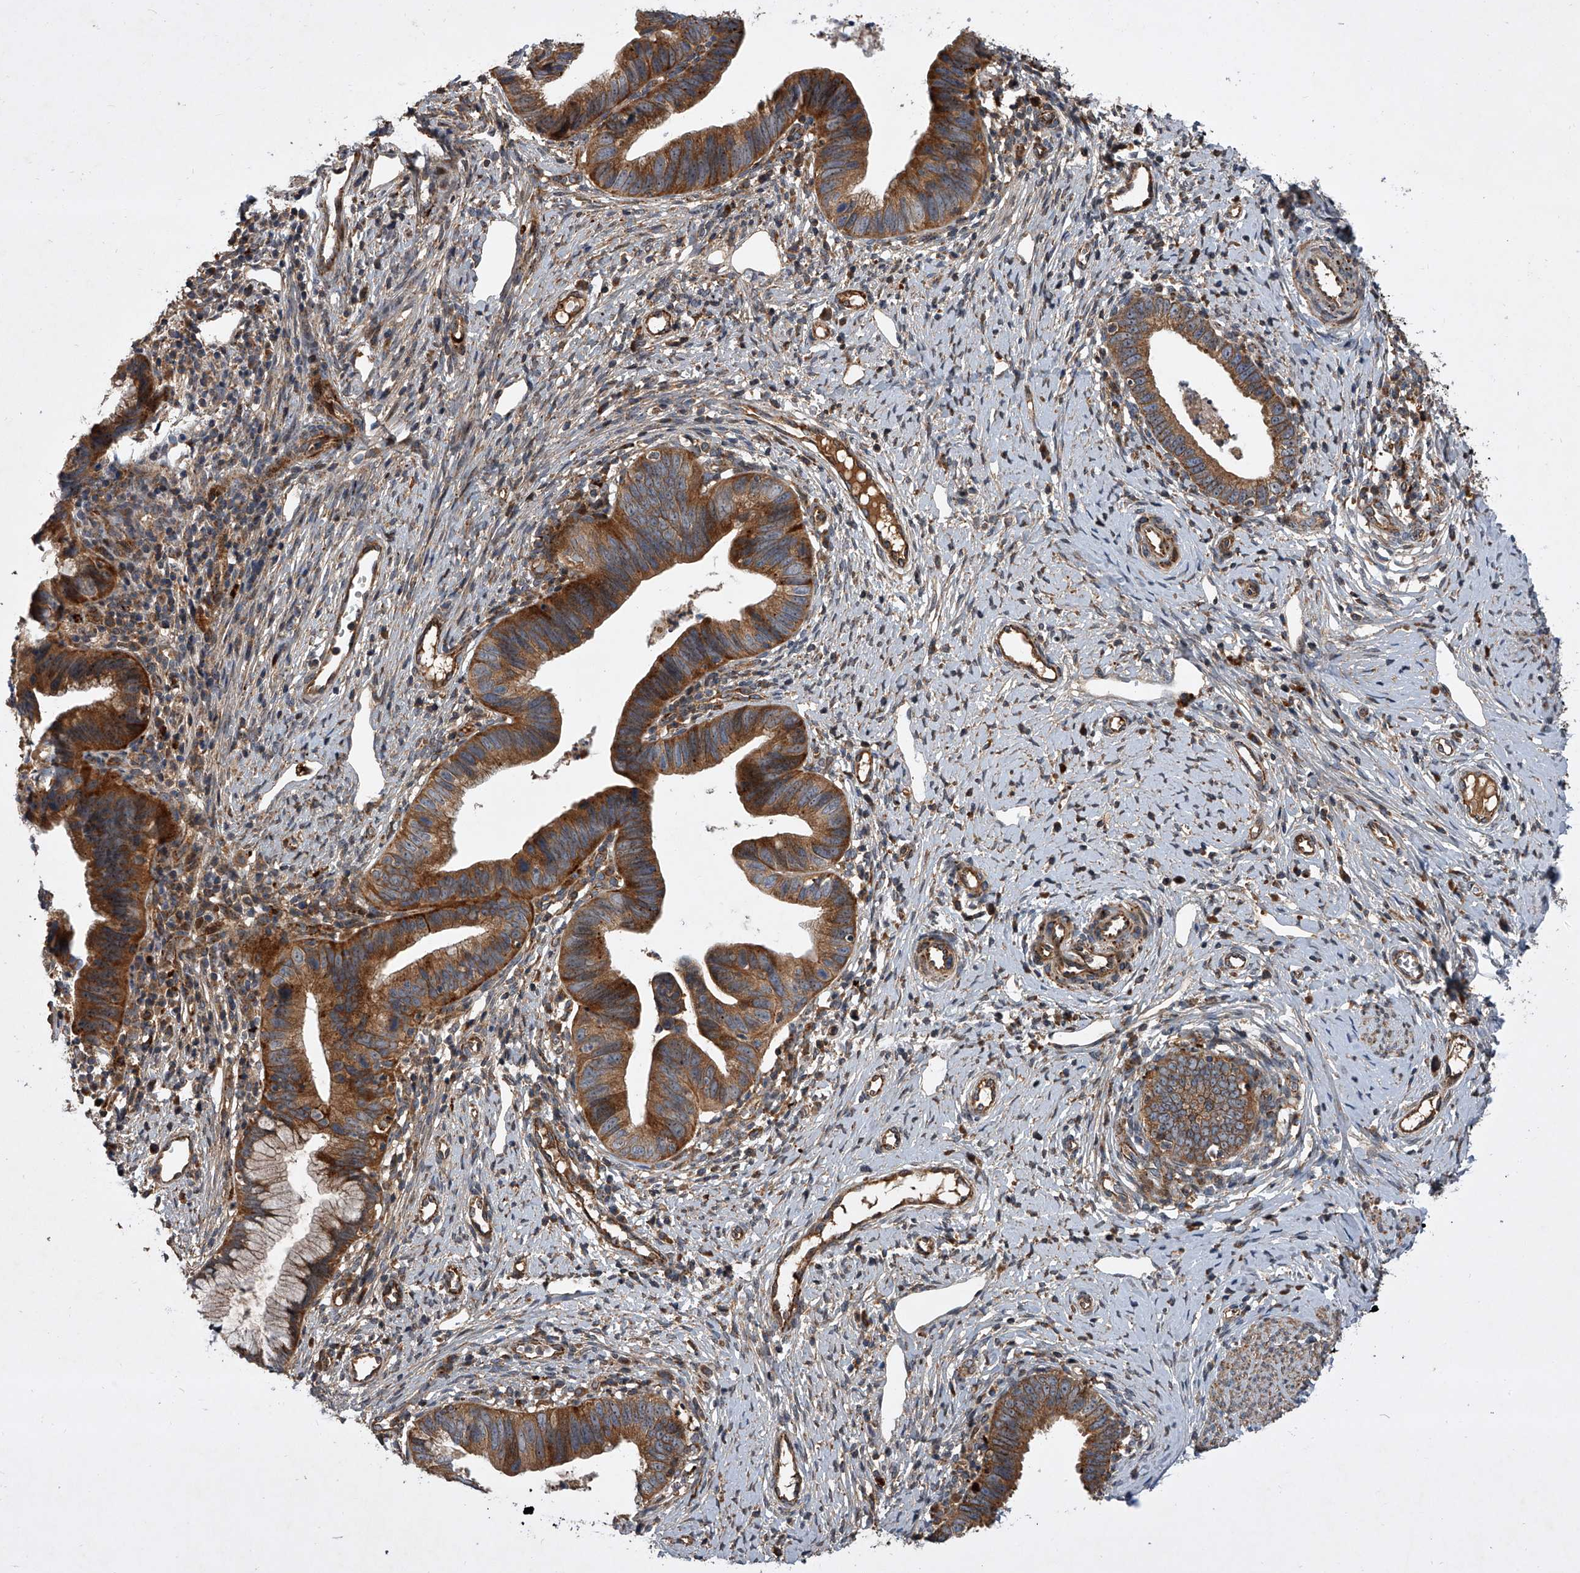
{"staining": {"intensity": "strong", "quantity": ">75%", "location": "cytoplasmic/membranous"}, "tissue": "cervical cancer", "cell_type": "Tumor cells", "image_type": "cancer", "snomed": [{"axis": "morphology", "description": "Adenocarcinoma, NOS"}, {"axis": "topography", "description": "Cervix"}], "caption": "Immunohistochemistry (DAB (3,3'-diaminobenzidine)) staining of cervical adenocarcinoma exhibits strong cytoplasmic/membranous protein staining in about >75% of tumor cells.", "gene": "USP47", "patient": {"sex": "female", "age": 36}}